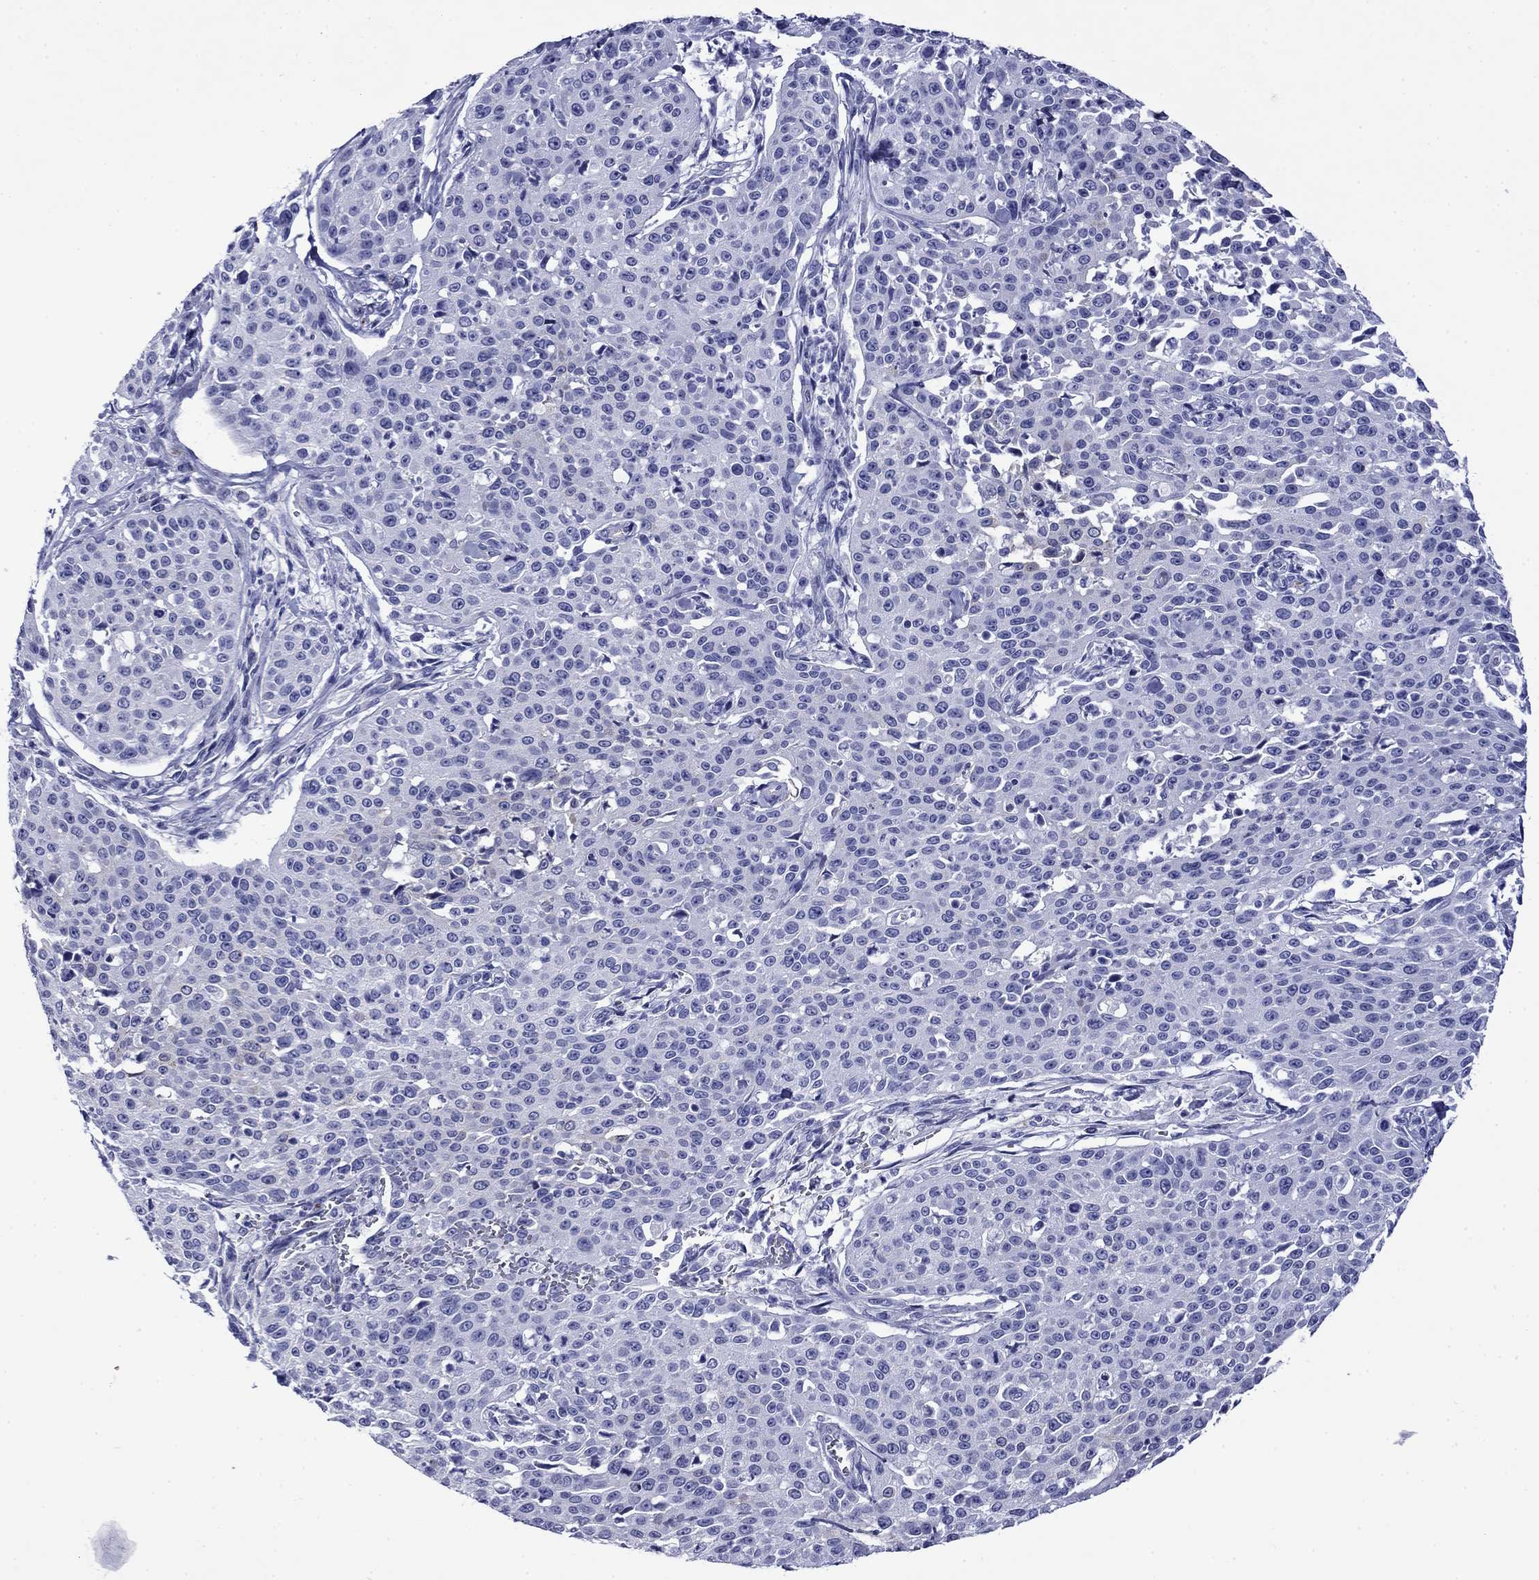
{"staining": {"intensity": "negative", "quantity": "none", "location": "none"}, "tissue": "cervical cancer", "cell_type": "Tumor cells", "image_type": "cancer", "snomed": [{"axis": "morphology", "description": "Squamous cell carcinoma, NOS"}, {"axis": "topography", "description": "Cervix"}], "caption": "A micrograph of human cervical cancer (squamous cell carcinoma) is negative for staining in tumor cells. (Stains: DAB (3,3'-diaminobenzidine) immunohistochemistry with hematoxylin counter stain, Microscopy: brightfield microscopy at high magnification).", "gene": "ROM1", "patient": {"sex": "female", "age": 26}}